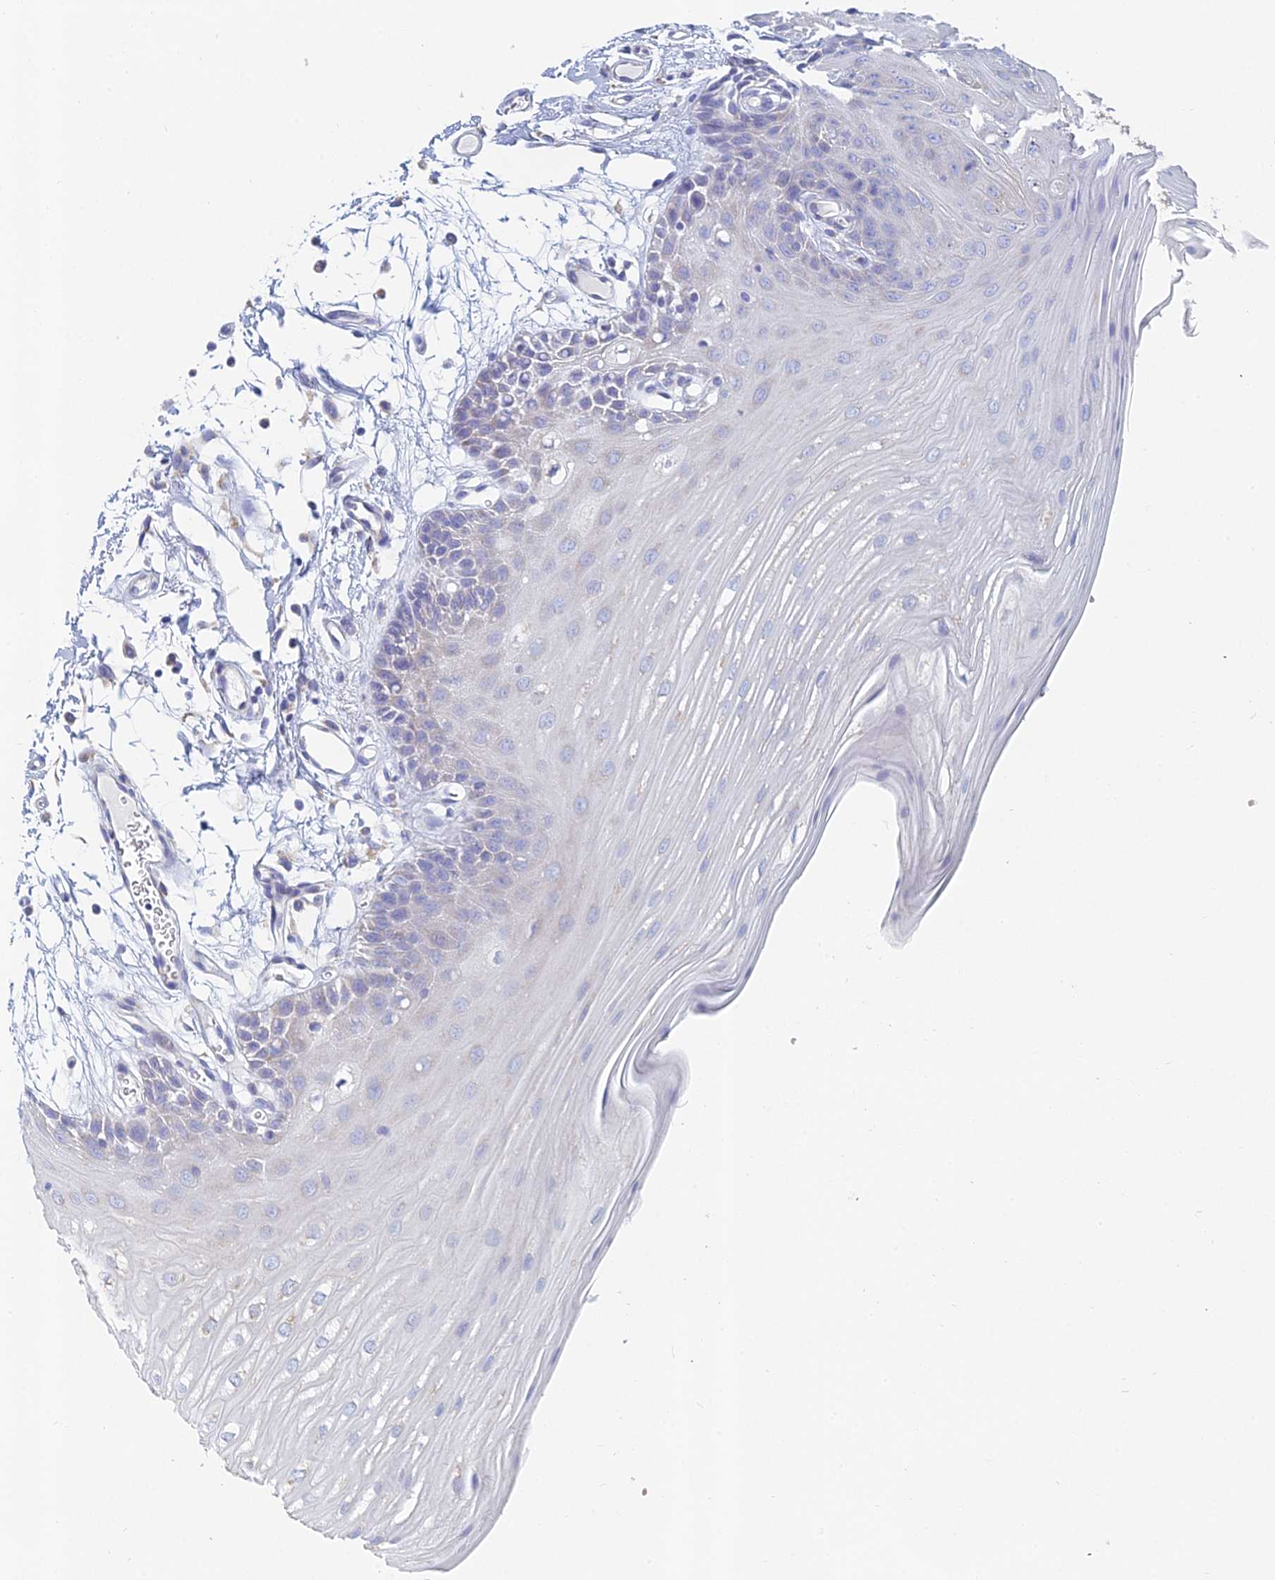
{"staining": {"intensity": "negative", "quantity": "none", "location": "none"}, "tissue": "oral mucosa", "cell_type": "Squamous epithelial cells", "image_type": "normal", "snomed": [{"axis": "morphology", "description": "Normal tissue, NOS"}, {"axis": "topography", "description": "Oral tissue"}, {"axis": "topography", "description": "Tounge, NOS"}], "caption": "Squamous epithelial cells show no significant expression in benign oral mucosa. (DAB (3,3'-diaminobenzidine) immunohistochemistry visualized using brightfield microscopy, high magnification).", "gene": "CRACR2B", "patient": {"sex": "female", "age": 73}}